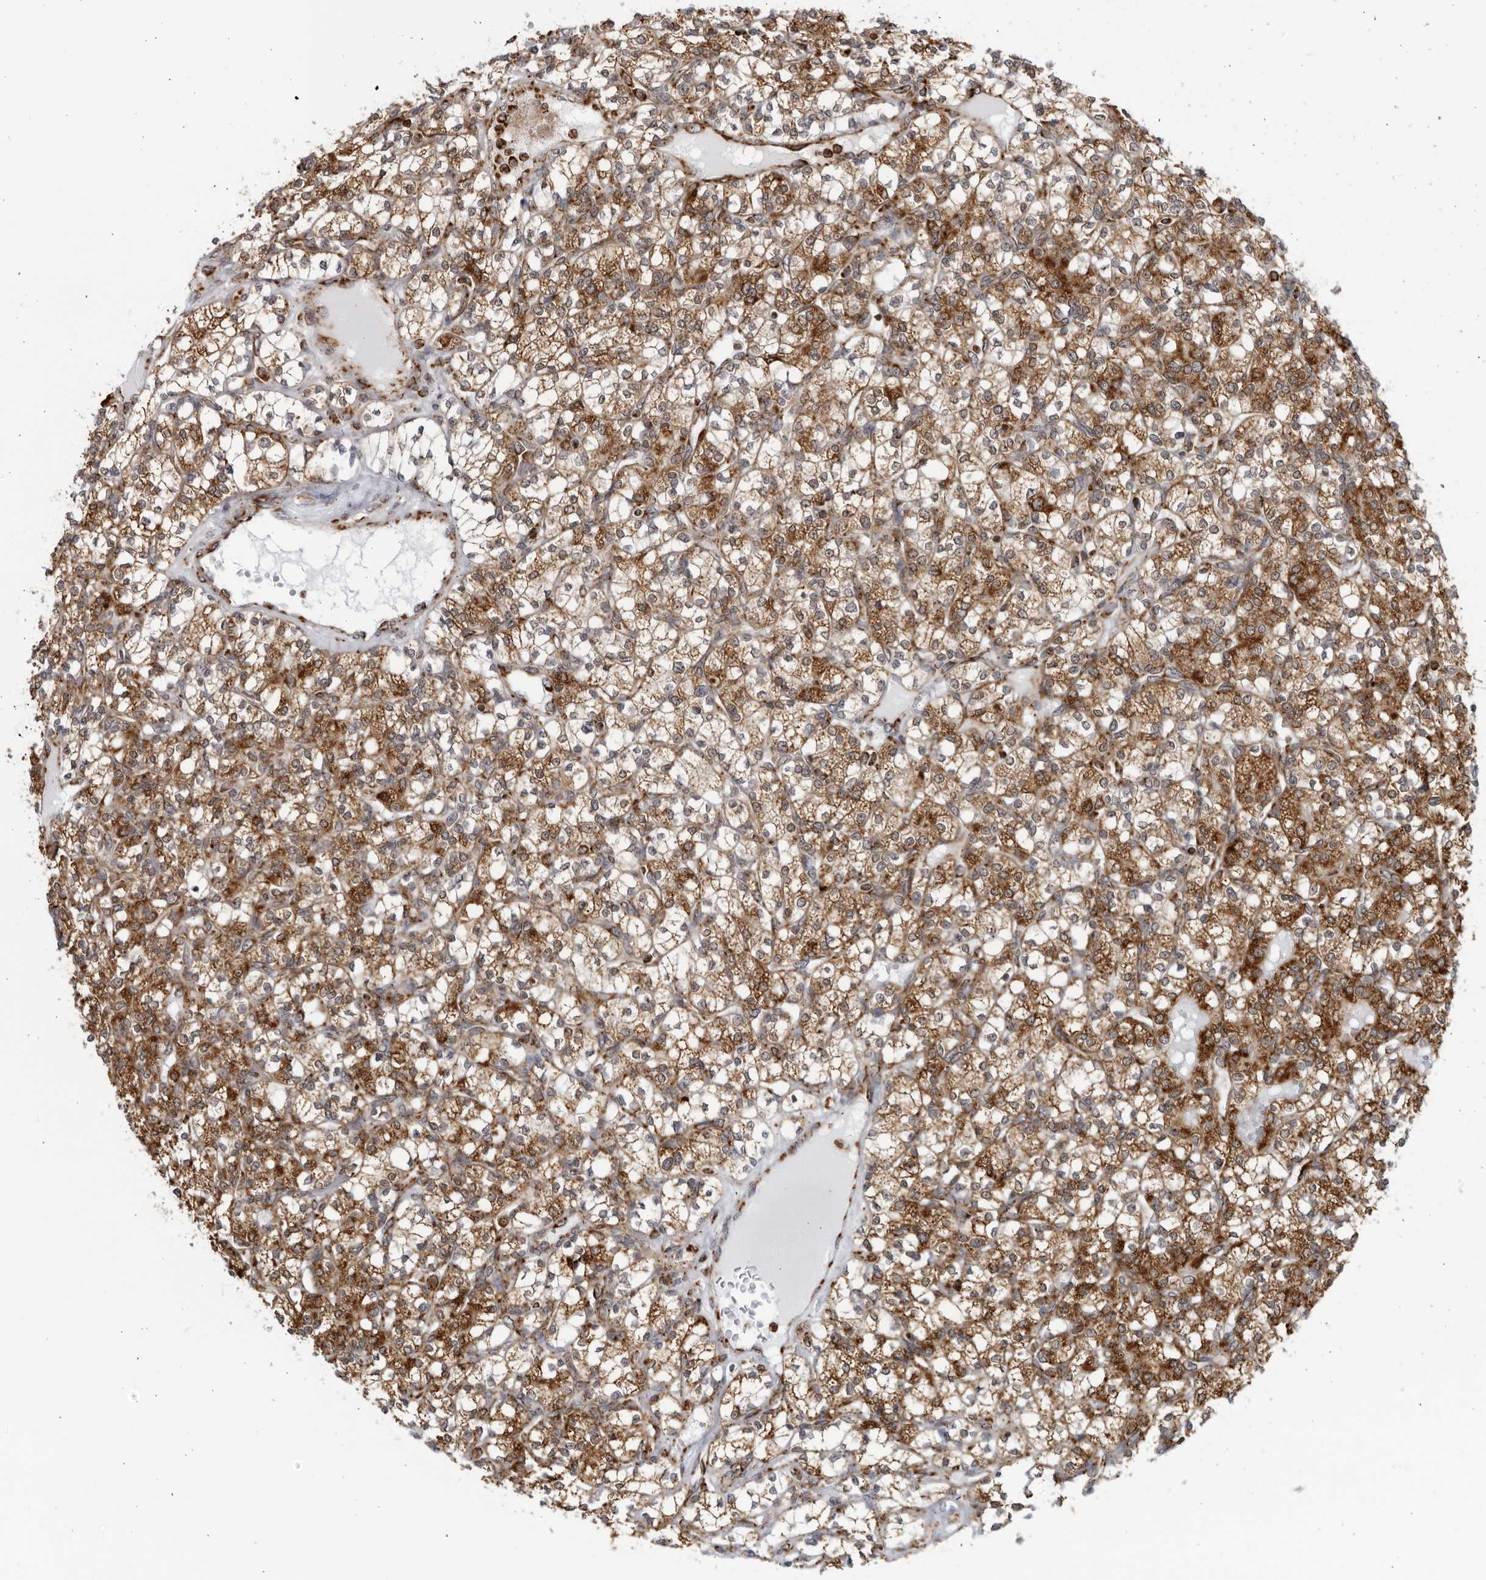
{"staining": {"intensity": "strong", "quantity": "25%-75%", "location": "cytoplasmic/membranous"}, "tissue": "renal cancer", "cell_type": "Tumor cells", "image_type": "cancer", "snomed": [{"axis": "morphology", "description": "Adenocarcinoma, NOS"}, {"axis": "topography", "description": "Kidney"}], "caption": "A brown stain labels strong cytoplasmic/membranous positivity of a protein in renal cancer tumor cells.", "gene": "RBM34", "patient": {"sex": "male", "age": 77}}